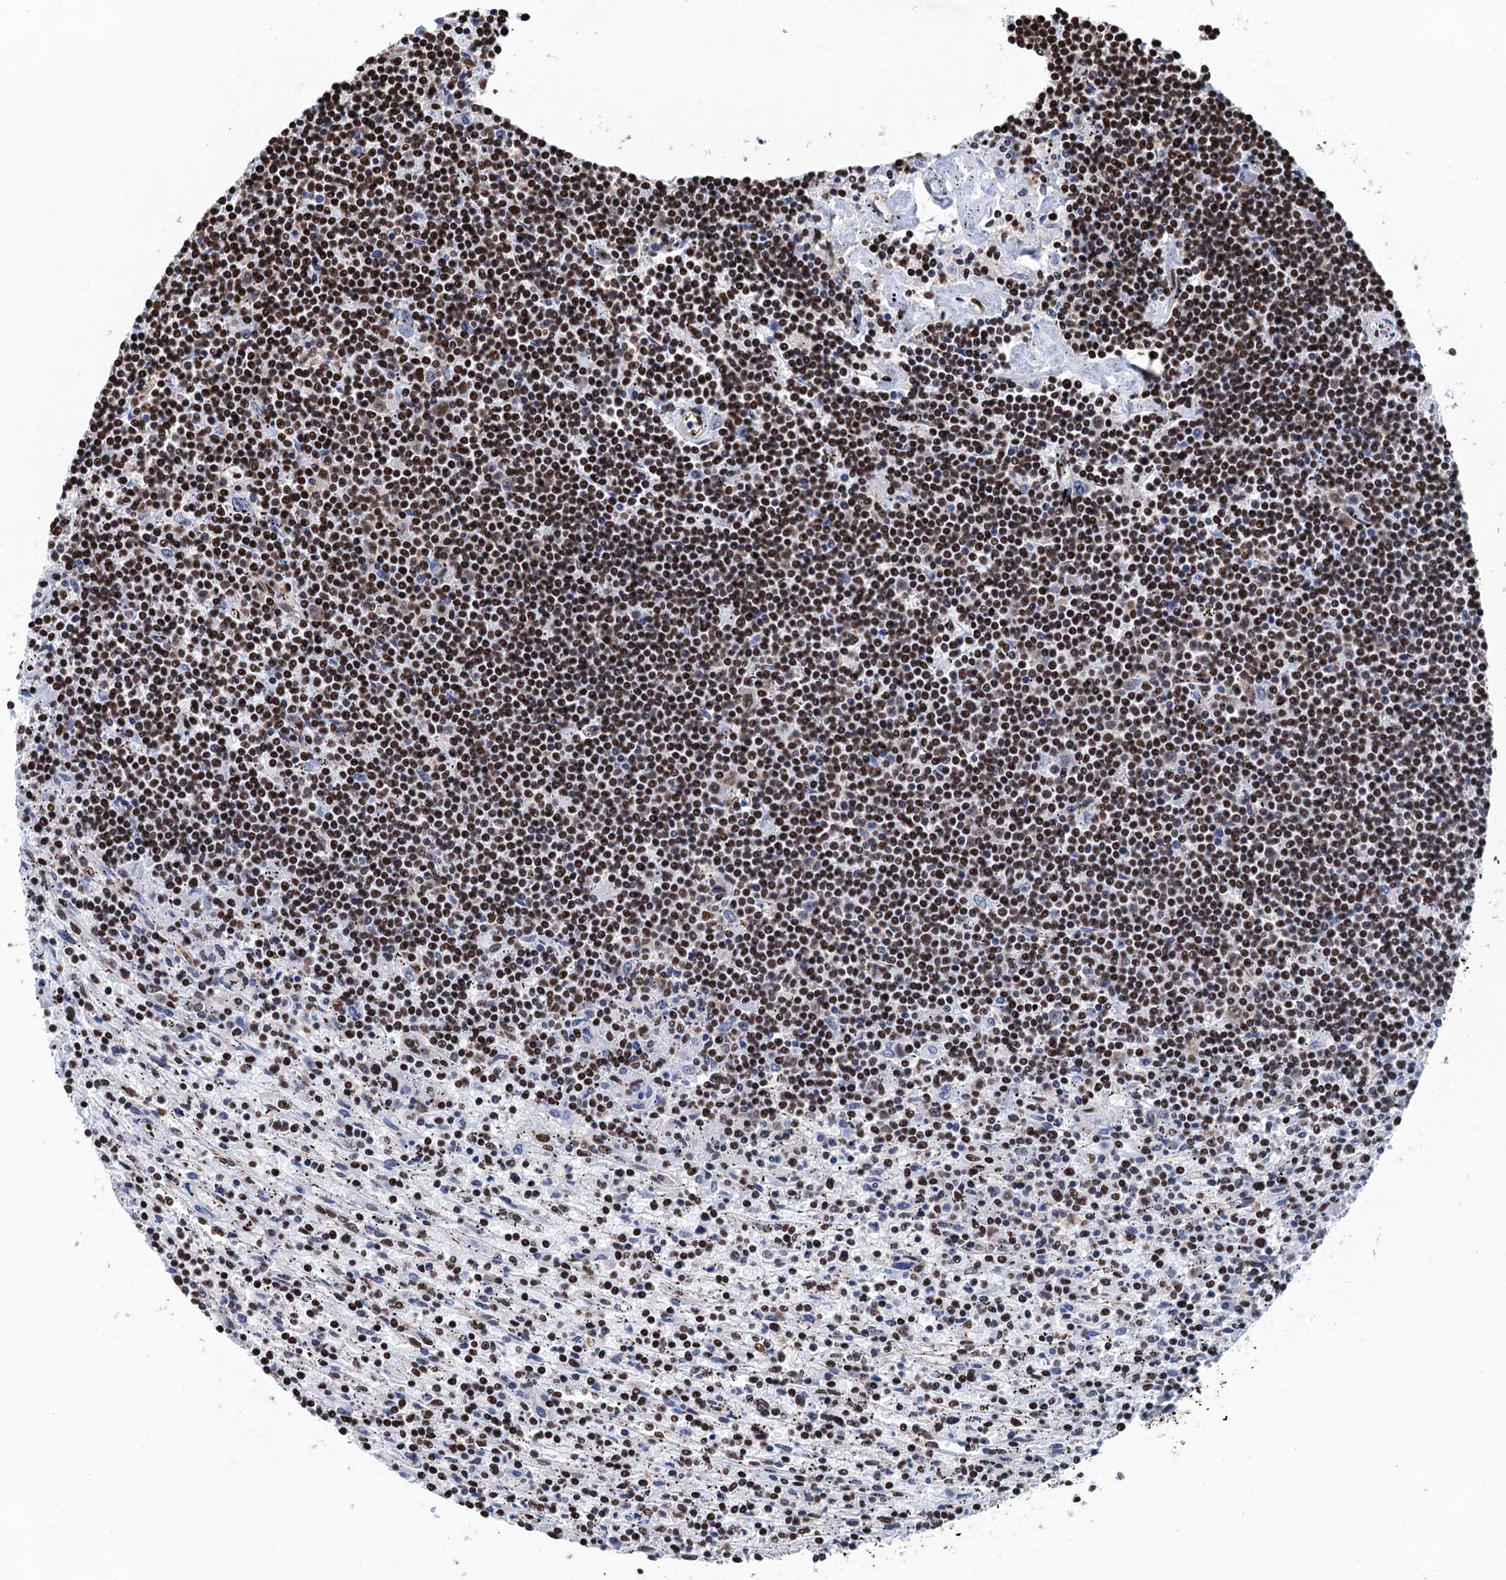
{"staining": {"intensity": "strong", "quantity": ">75%", "location": "nuclear"}, "tissue": "lymphoma", "cell_type": "Tumor cells", "image_type": "cancer", "snomed": [{"axis": "morphology", "description": "Malignant lymphoma, non-Hodgkin's type, Low grade"}, {"axis": "topography", "description": "Spleen"}], "caption": "Immunohistochemistry (IHC) photomicrograph of neoplastic tissue: lymphoma stained using IHC displays high levels of strong protein expression localized specifically in the nuclear of tumor cells, appearing as a nuclear brown color.", "gene": "UBA2", "patient": {"sex": "male", "age": 76}}